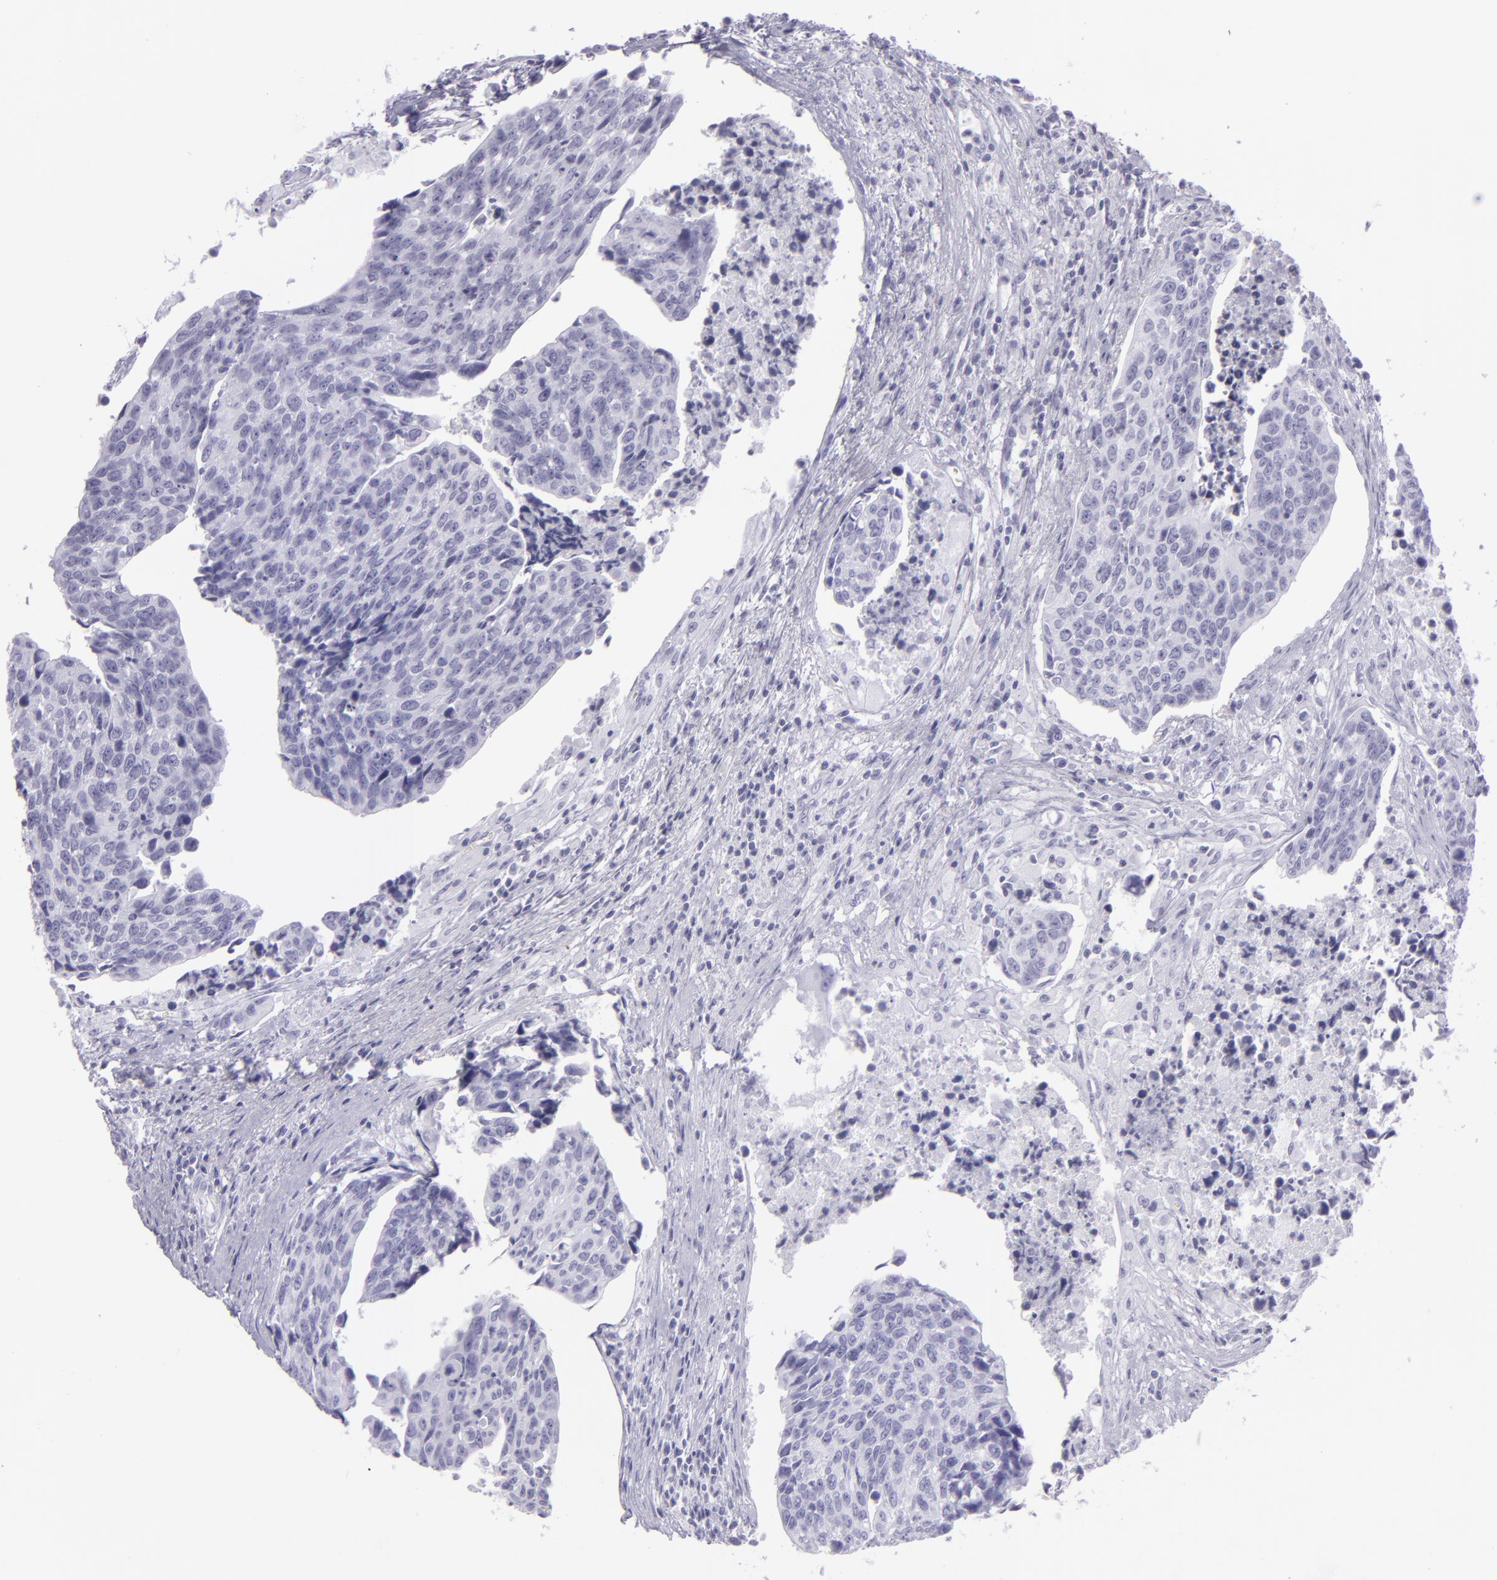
{"staining": {"intensity": "negative", "quantity": "none", "location": "none"}, "tissue": "urothelial cancer", "cell_type": "Tumor cells", "image_type": "cancer", "snomed": [{"axis": "morphology", "description": "Urothelial carcinoma, High grade"}, {"axis": "topography", "description": "Urinary bladder"}], "caption": "The IHC photomicrograph has no significant positivity in tumor cells of urothelial cancer tissue. (Stains: DAB IHC with hematoxylin counter stain, Microscopy: brightfield microscopy at high magnification).", "gene": "MUC6", "patient": {"sex": "male", "age": 81}}